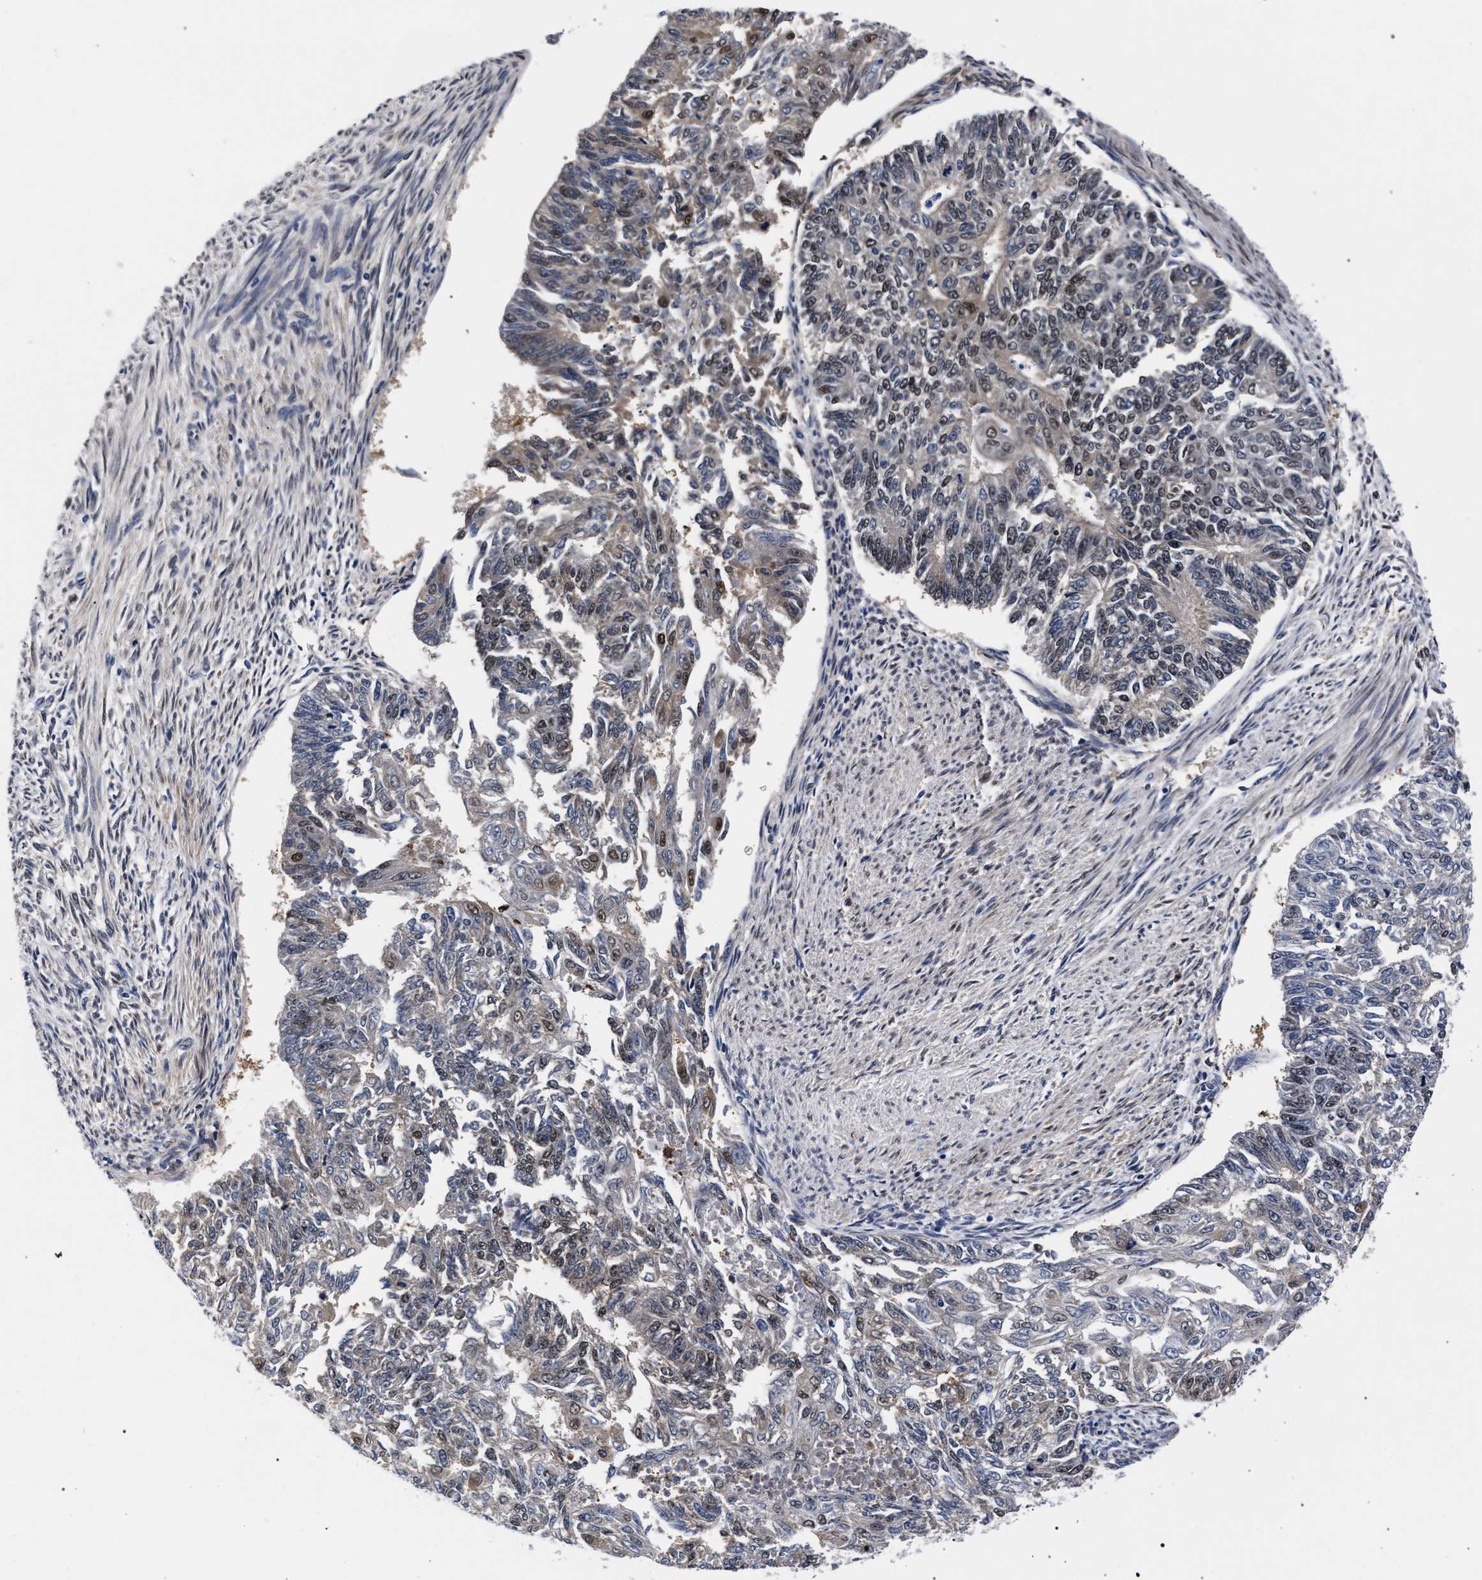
{"staining": {"intensity": "weak", "quantity": "25%-75%", "location": "nuclear"}, "tissue": "endometrial cancer", "cell_type": "Tumor cells", "image_type": "cancer", "snomed": [{"axis": "morphology", "description": "Adenocarcinoma, NOS"}, {"axis": "topography", "description": "Endometrium"}], "caption": "A photomicrograph of endometrial adenocarcinoma stained for a protein exhibits weak nuclear brown staining in tumor cells.", "gene": "ZNF462", "patient": {"sex": "female", "age": 32}}